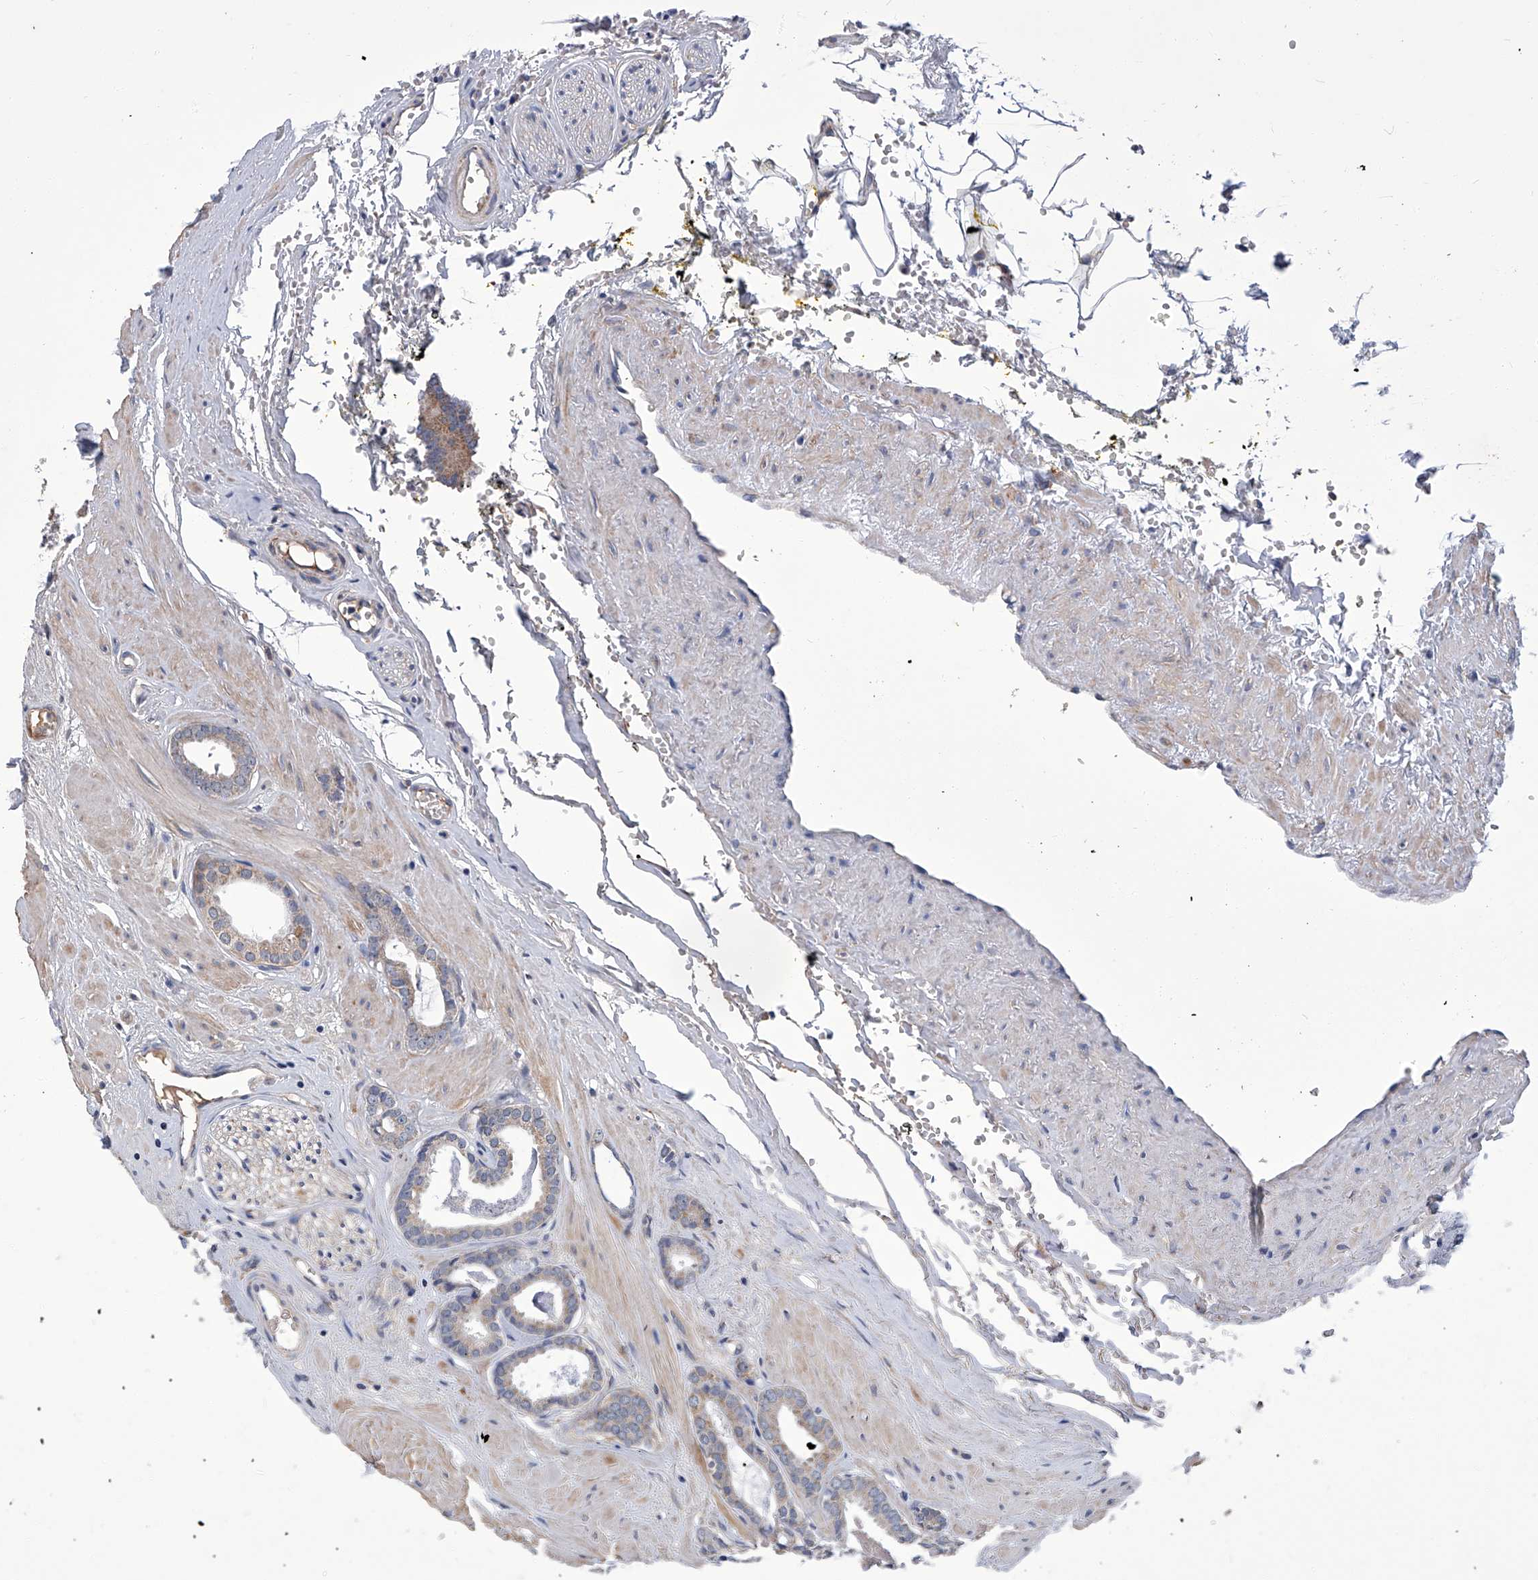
{"staining": {"intensity": "weak", "quantity": "<25%", "location": "cytoplasmic/membranous"}, "tissue": "prostate cancer", "cell_type": "Tumor cells", "image_type": "cancer", "snomed": [{"axis": "morphology", "description": "Adenocarcinoma, Low grade"}, {"axis": "topography", "description": "Prostate"}], "caption": "IHC photomicrograph of neoplastic tissue: prostate low-grade adenocarcinoma stained with DAB (3,3'-diaminobenzidine) exhibits no significant protein positivity in tumor cells.", "gene": "OAT", "patient": {"sex": "male", "age": 53}}